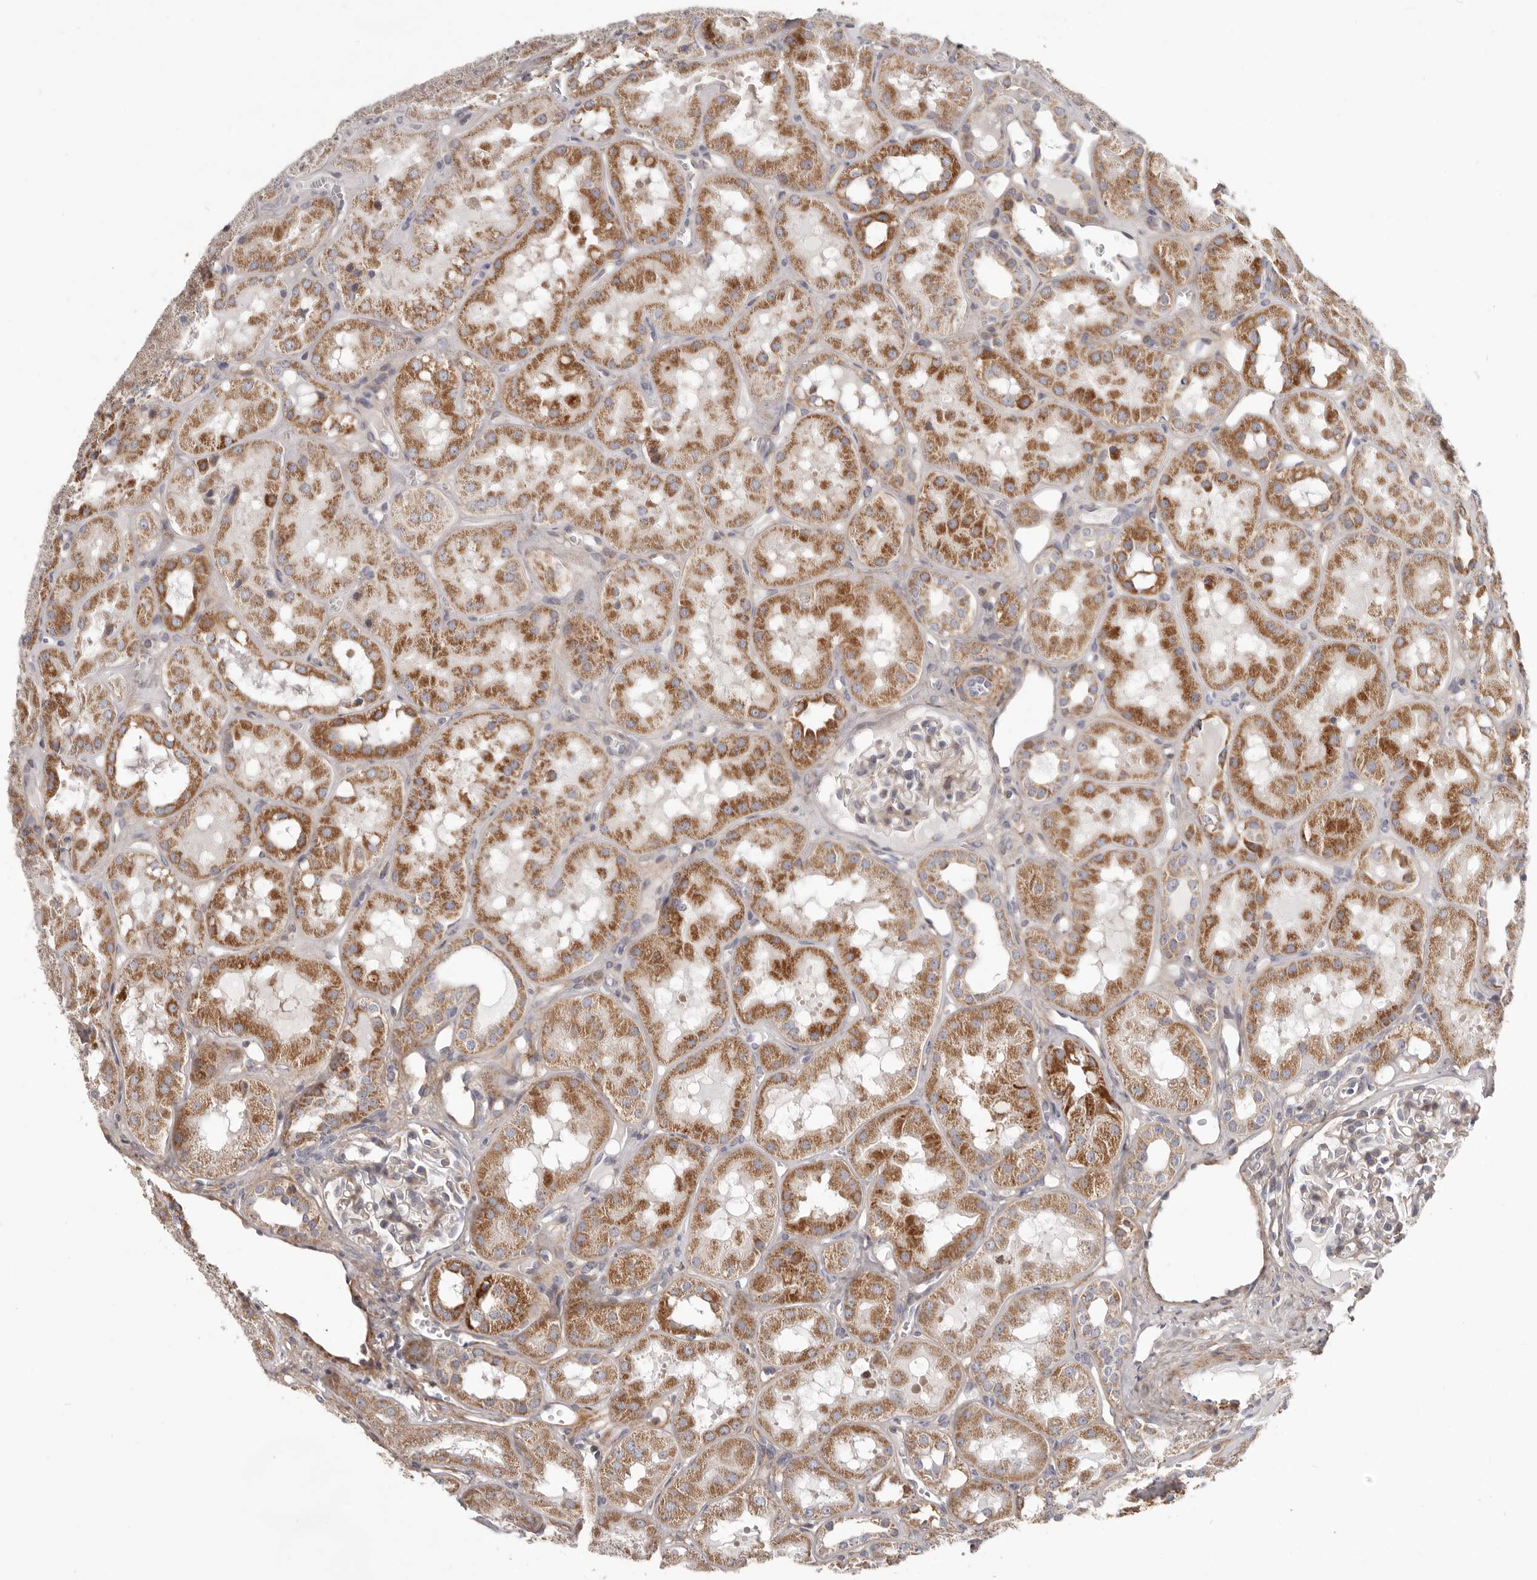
{"staining": {"intensity": "moderate", "quantity": "<25%", "location": "cytoplasmic/membranous"}, "tissue": "kidney", "cell_type": "Cells in glomeruli", "image_type": "normal", "snomed": [{"axis": "morphology", "description": "Normal tissue, NOS"}, {"axis": "topography", "description": "Kidney"}], "caption": "Immunohistochemistry (IHC) photomicrograph of normal kidney stained for a protein (brown), which displays low levels of moderate cytoplasmic/membranous positivity in approximately <25% of cells in glomeruli.", "gene": "MRPS10", "patient": {"sex": "male", "age": 16}}